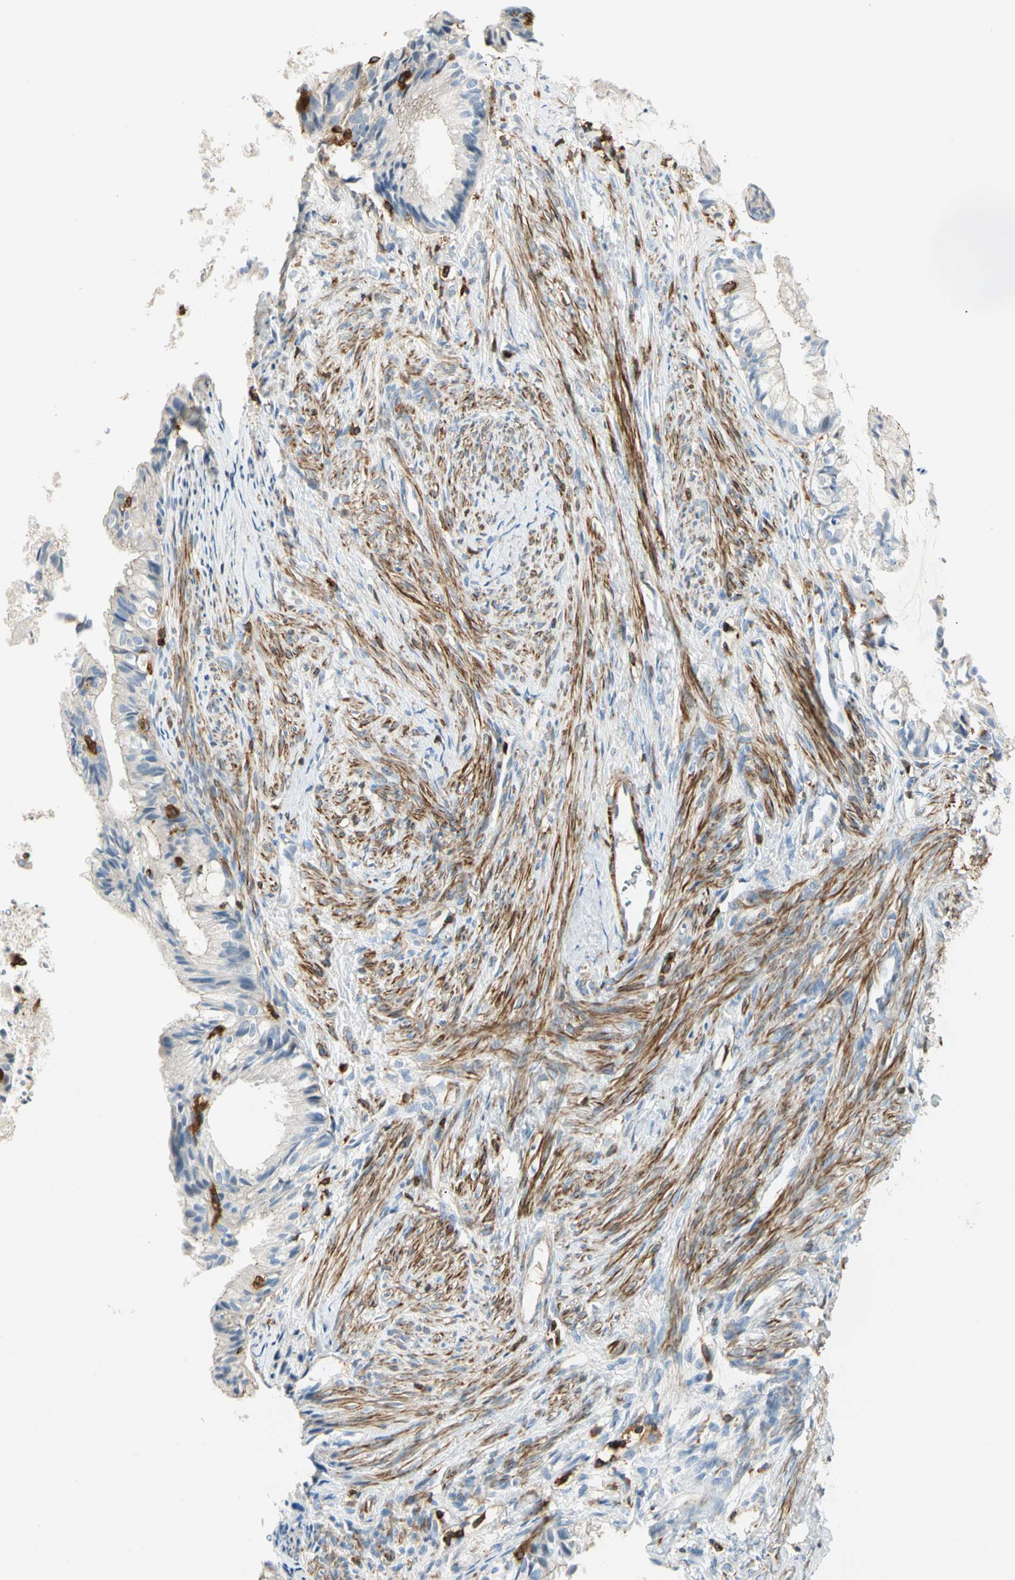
{"staining": {"intensity": "negative", "quantity": "none", "location": "none"}, "tissue": "cervical cancer", "cell_type": "Tumor cells", "image_type": "cancer", "snomed": [{"axis": "morphology", "description": "Normal tissue, NOS"}, {"axis": "morphology", "description": "Adenocarcinoma, NOS"}, {"axis": "topography", "description": "Cervix"}, {"axis": "topography", "description": "Endometrium"}], "caption": "The histopathology image exhibits no significant expression in tumor cells of cervical cancer (adenocarcinoma). (Brightfield microscopy of DAB immunohistochemistry at high magnification).", "gene": "FMNL1", "patient": {"sex": "female", "age": 86}}